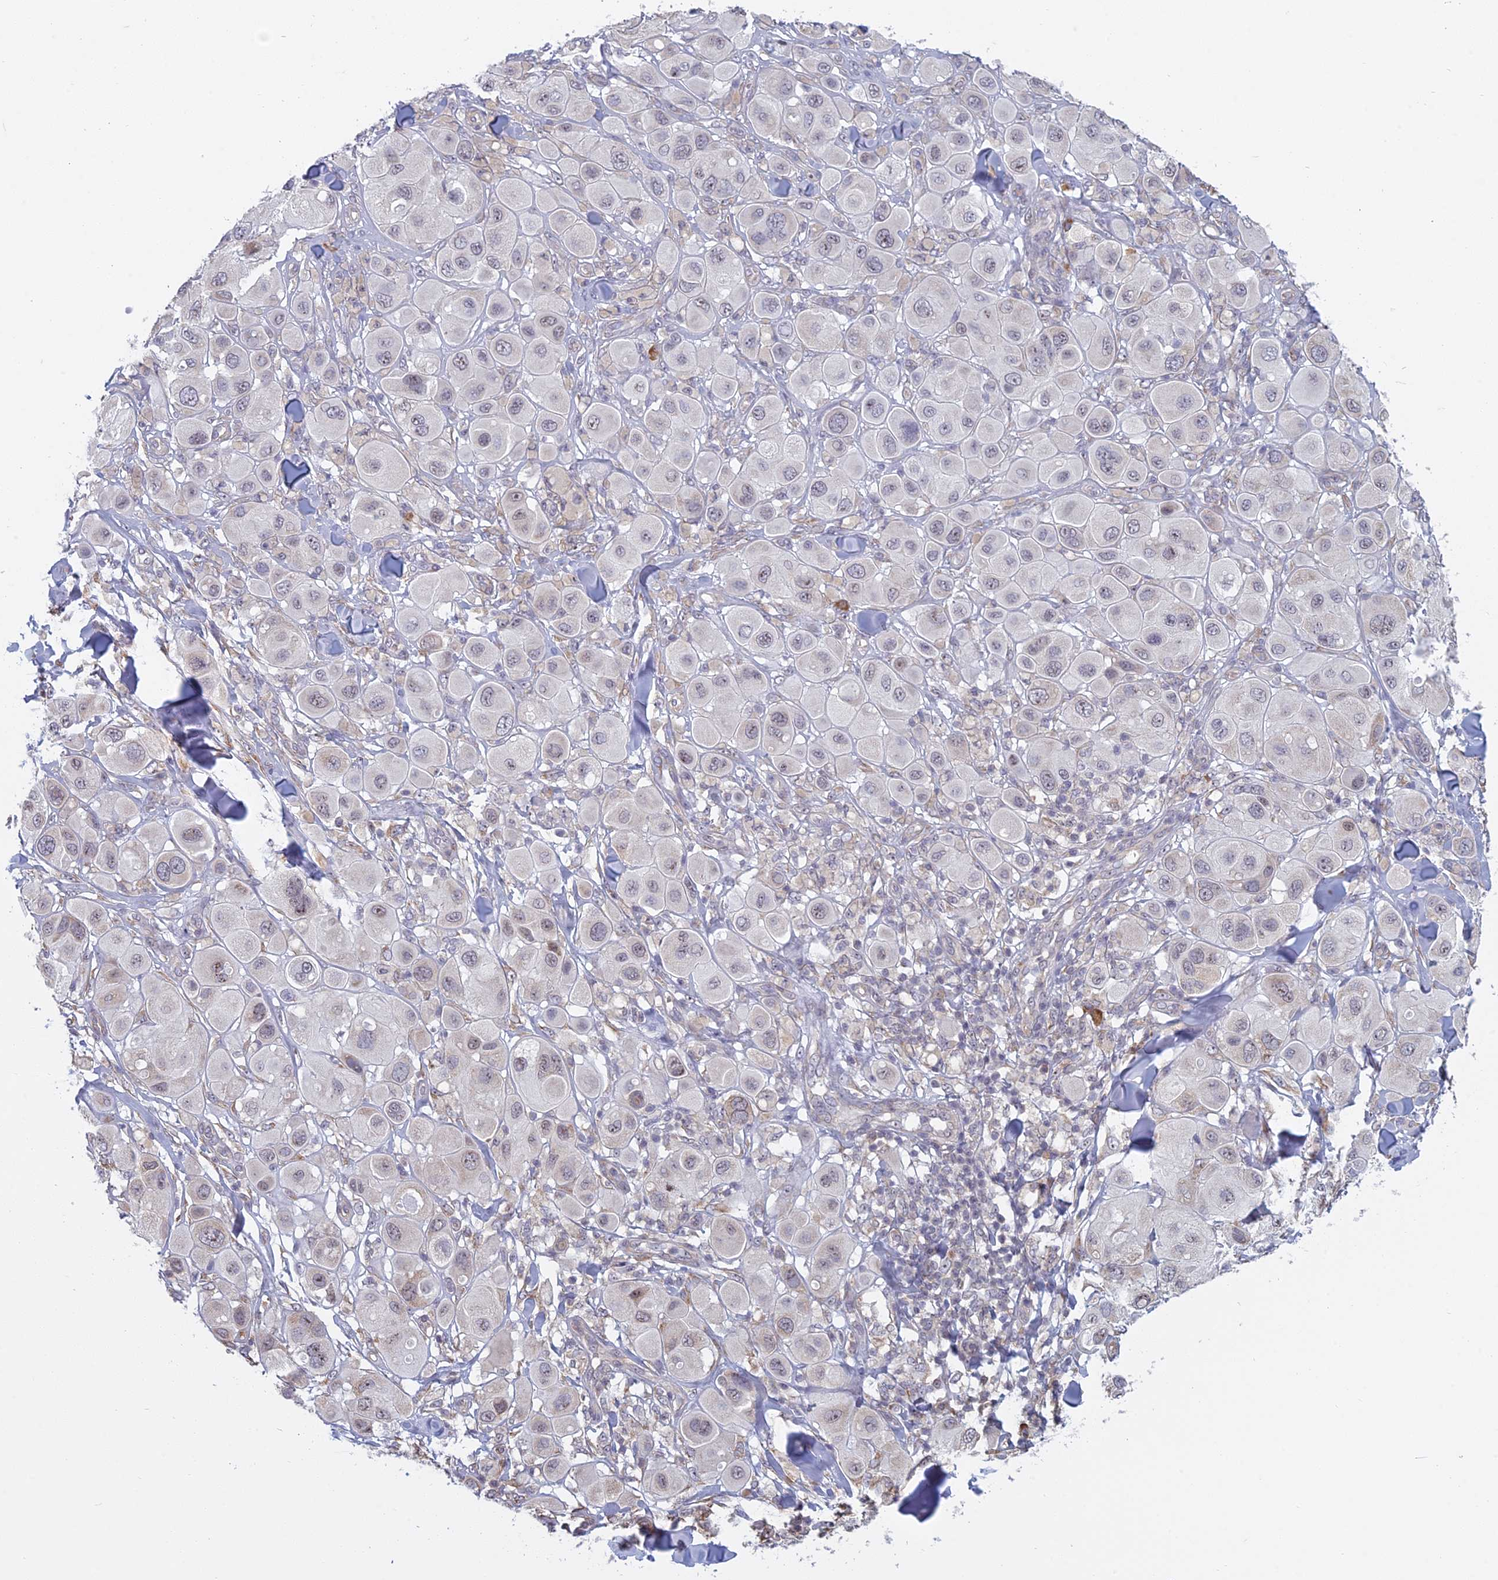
{"staining": {"intensity": "weak", "quantity": "<25%", "location": "nuclear"}, "tissue": "melanoma", "cell_type": "Tumor cells", "image_type": "cancer", "snomed": [{"axis": "morphology", "description": "Malignant melanoma, Metastatic site"}, {"axis": "topography", "description": "Skin"}], "caption": "An image of human melanoma is negative for staining in tumor cells.", "gene": "RPS19BP1", "patient": {"sex": "male", "age": 41}}